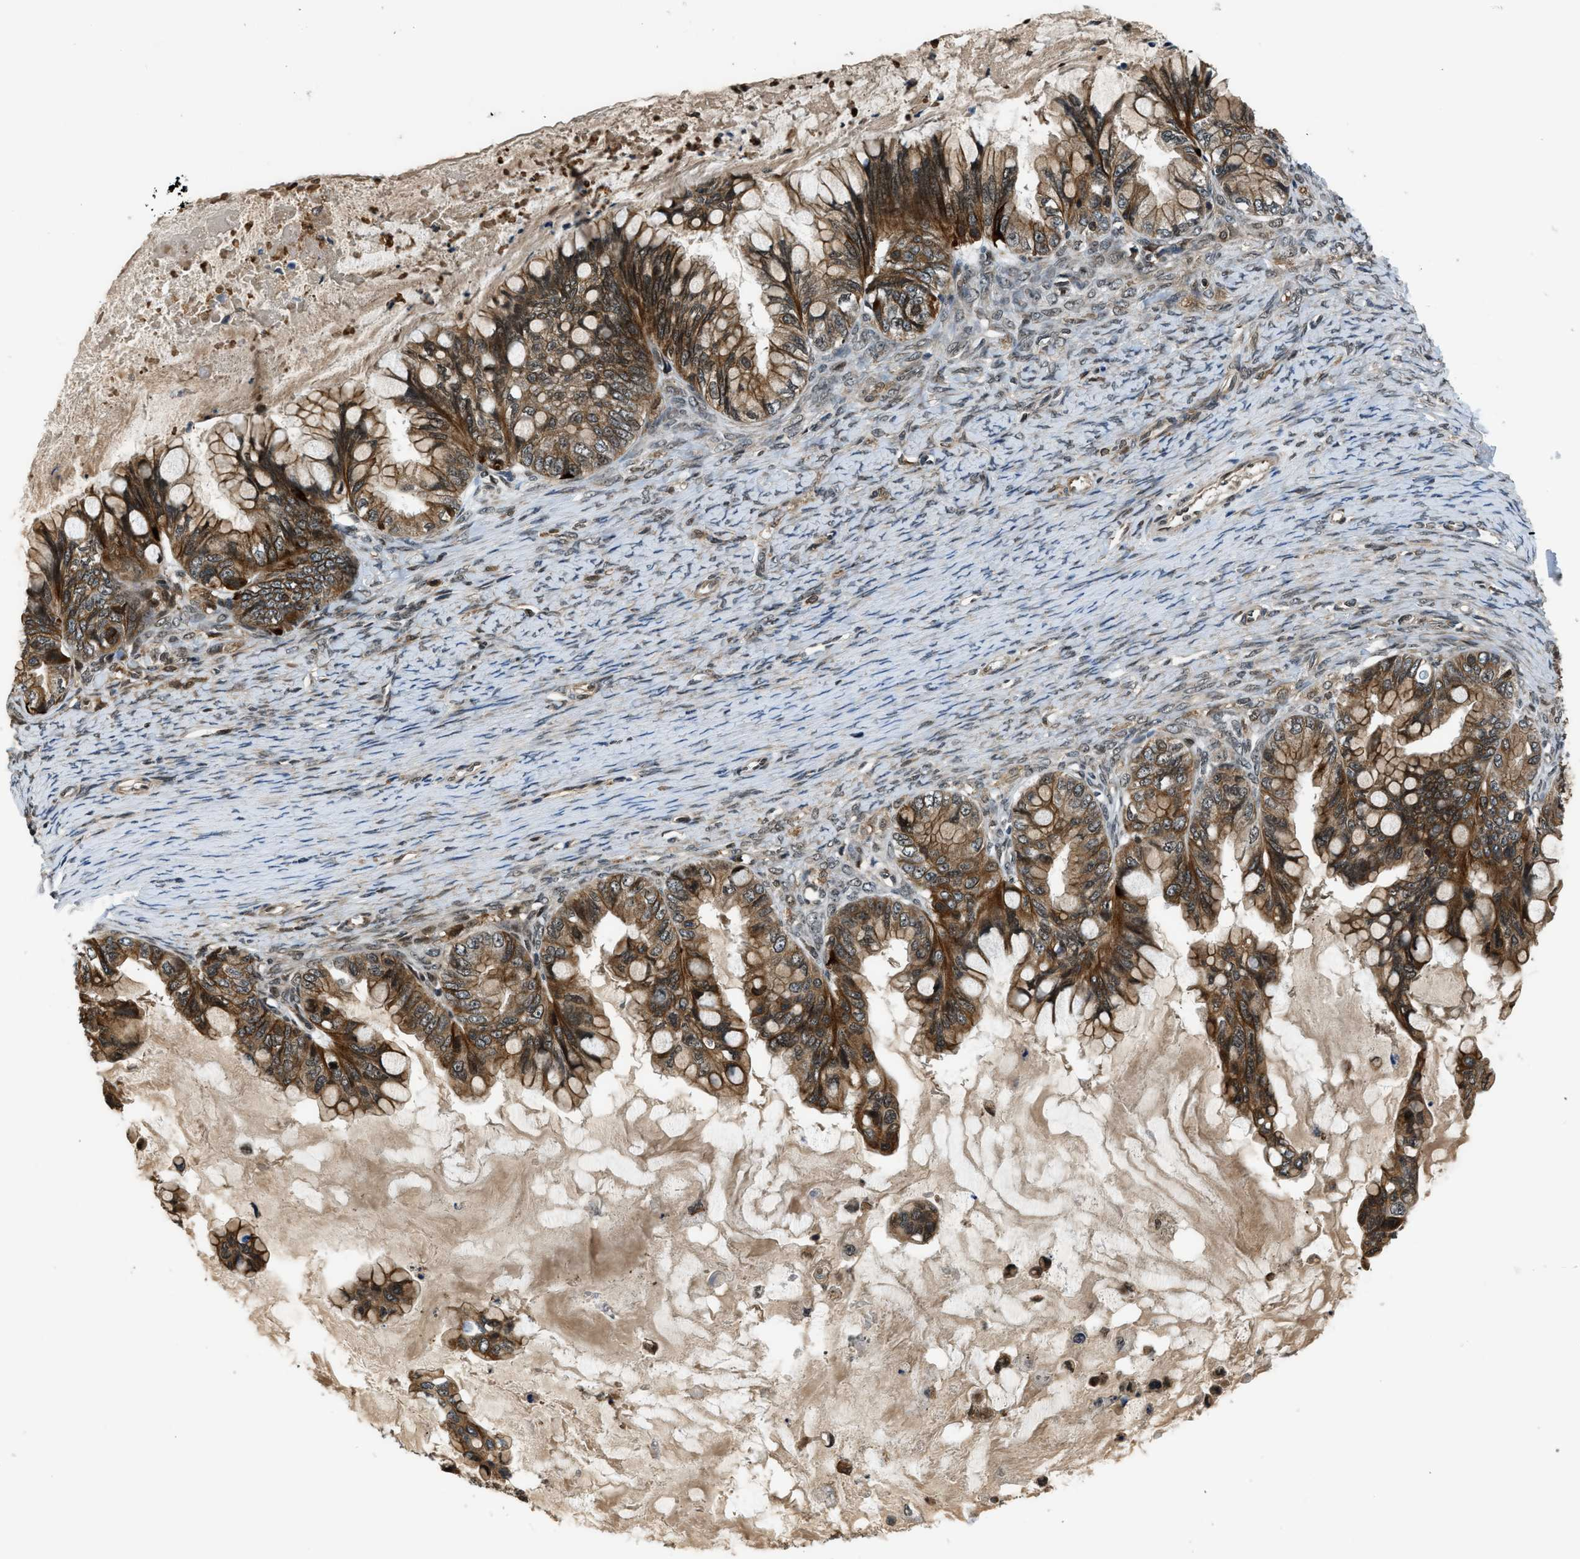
{"staining": {"intensity": "strong", "quantity": ">75%", "location": "cytoplasmic/membranous"}, "tissue": "ovarian cancer", "cell_type": "Tumor cells", "image_type": "cancer", "snomed": [{"axis": "morphology", "description": "Cystadenocarcinoma, mucinous, NOS"}, {"axis": "topography", "description": "Ovary"}], "caption": "Immunohistochemical staining of ovarian mucinous cystadenocarcinoma shows high levels of strong cytoplasmic/membranous positivity in approximately >75% of tumor cells. (IHC, brightfield microscopy, high magnification).", "gene": "RETREG3", "patient": {"sex": "female", "age": 80}}